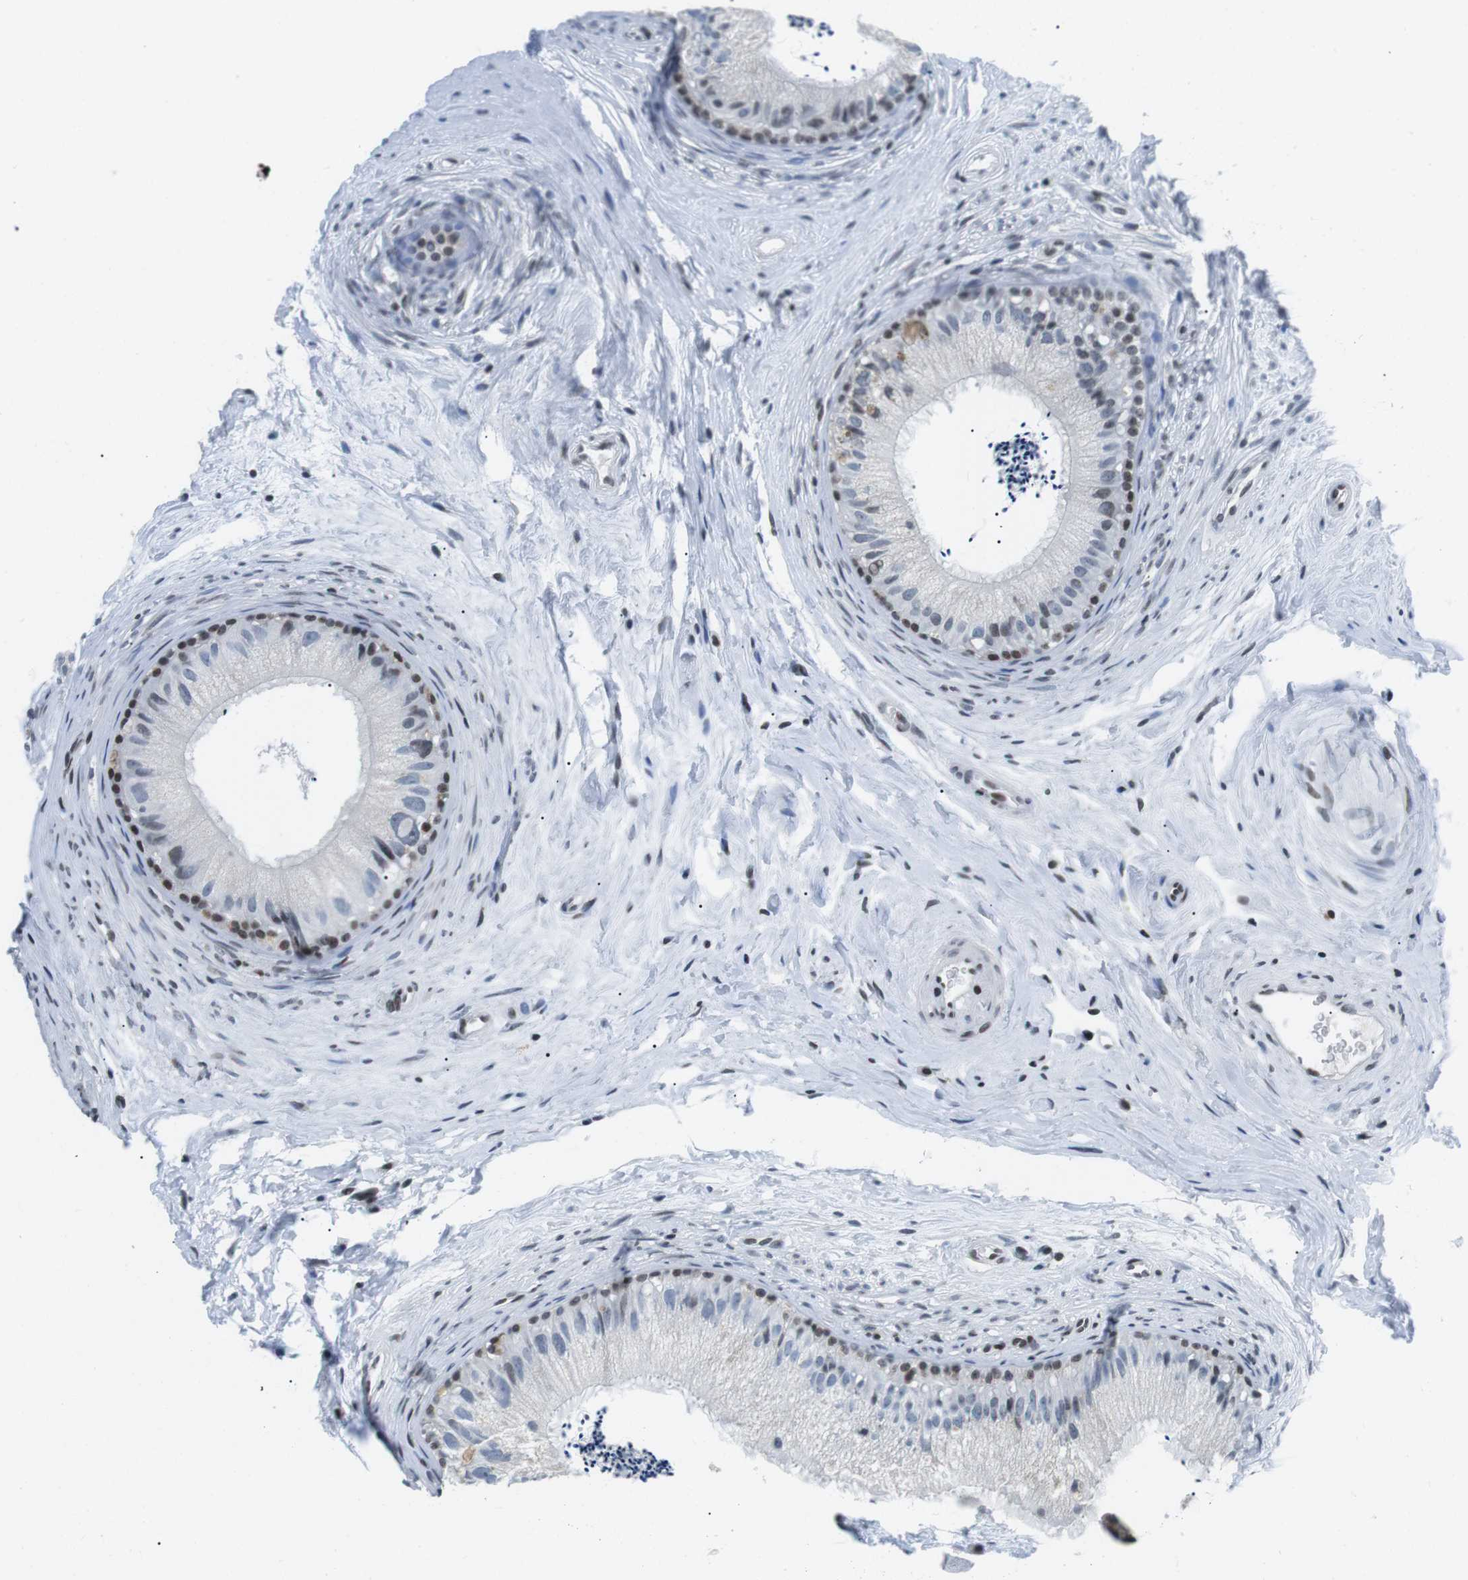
{"staining": {"intensity": "moderate", "quantity": "<25%", "location": "nuclear"}, "tissue": "epididymis", "cell_type": "Glandular cells", "image_type": "normal", "snomed": [{"axis": "morphology", "description": "Normal tissue, NOS"}, {"axis": "topography", "description": "Epididymis"}], "caption": "Brown immunohistochemical staining in normal human epididymis shows moderate nuclear staining in approximately <25% of glandular cells. (Stains: DAB in brown, nuclei in blue, Microscopy: brightfield microscopy at high magnification).", "gene": "E2F2", "patient": {"sex": "male", "age": 56}}